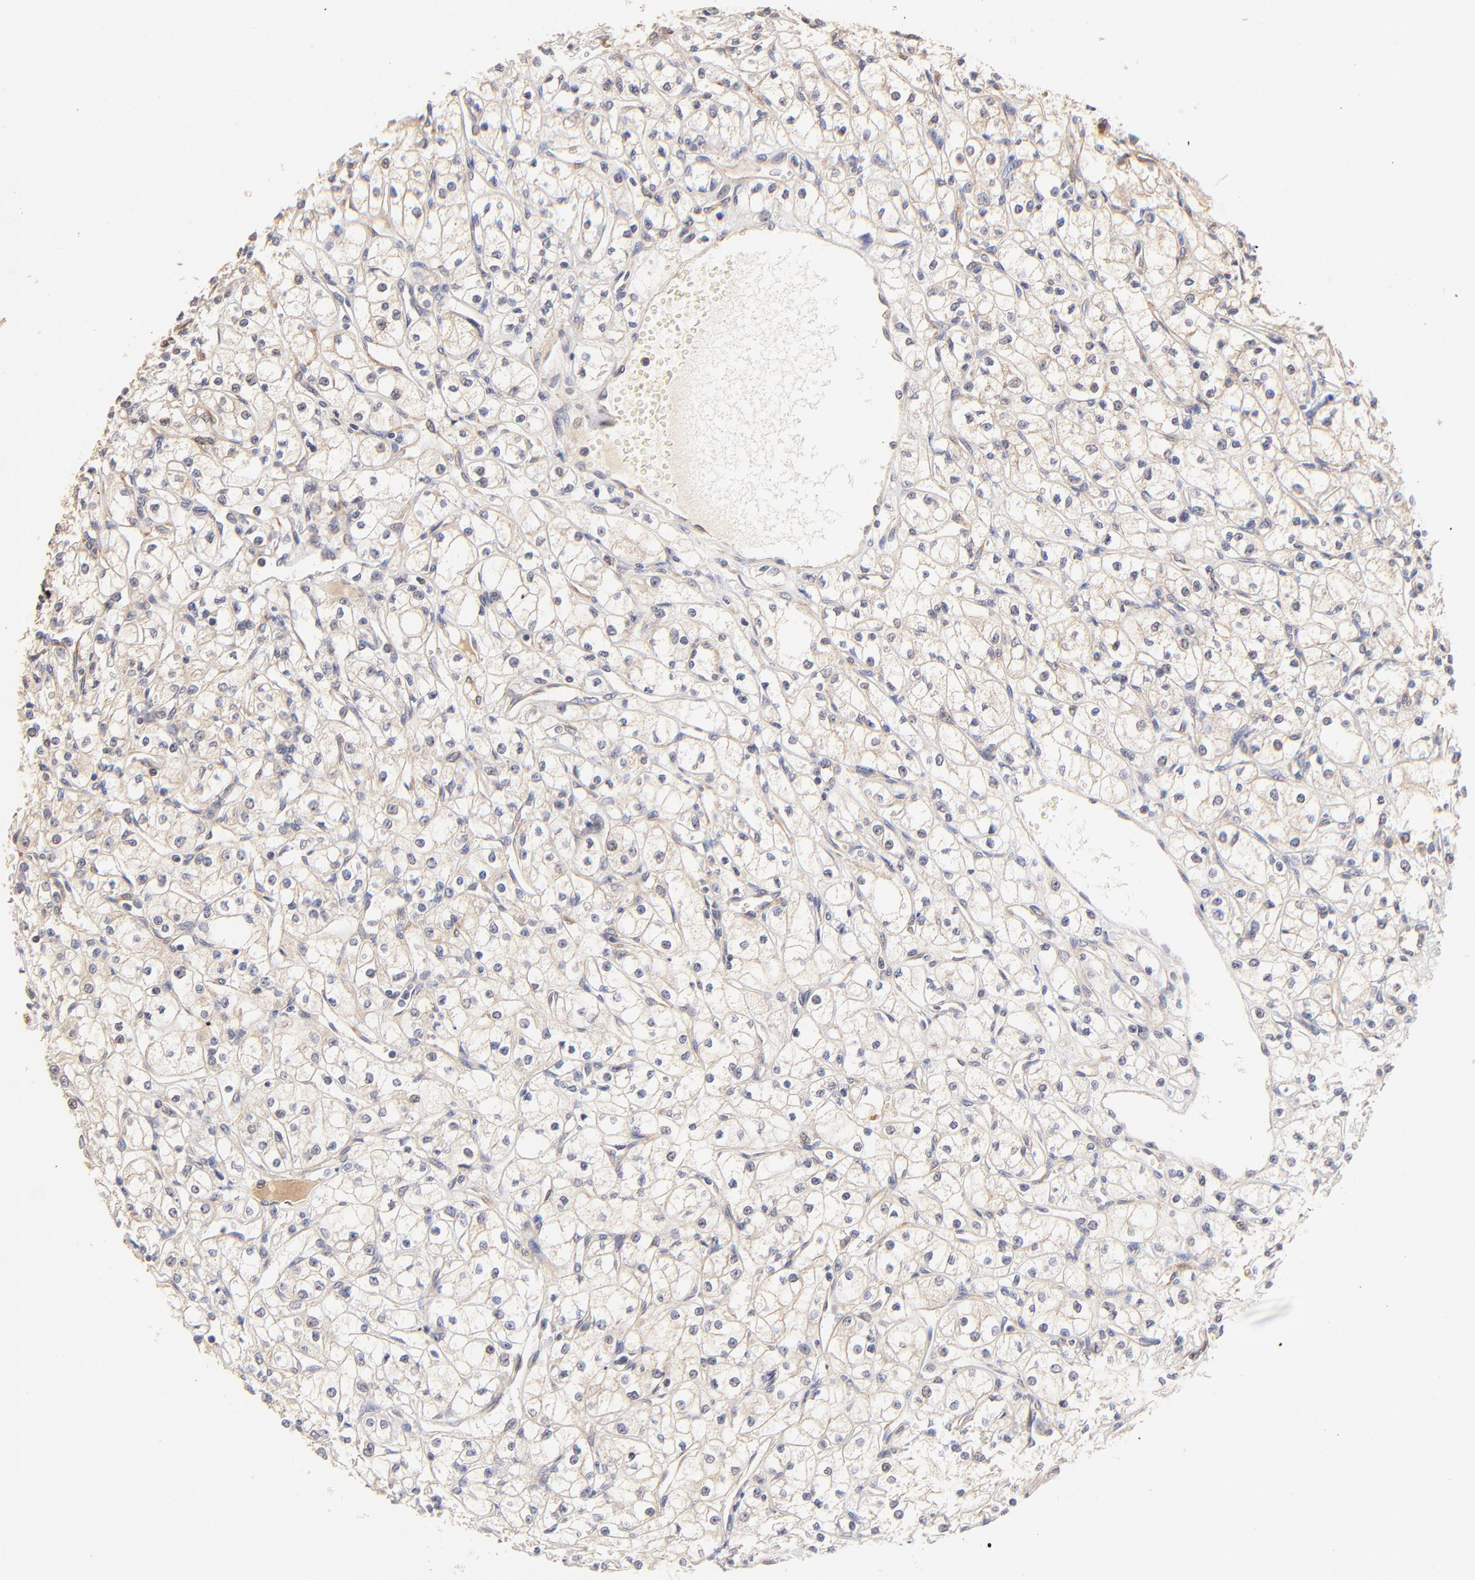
{"staining": {"intensity": "weak", "quantity": "25%-75%", "location": "cytoplasmic/membranous"}, "tissue": "renal cancer", "cell_type": "Tumor cells", "image_type": "cancer", "snomed": [{"axis": "morphology", "description": "Adenocarcinoma, NOS"}, {"axis": "topography", "description": "Kidney"}], "caption": "The micrograph exhibits immunohistochemical staining of renal adenocarcinoma. There is weak cytoplasmic/membranous expression is present in about 25%-75% of tumor cells.", "gene": "TNFAIP3", "patient": {"sex": "male", "age": 61}}